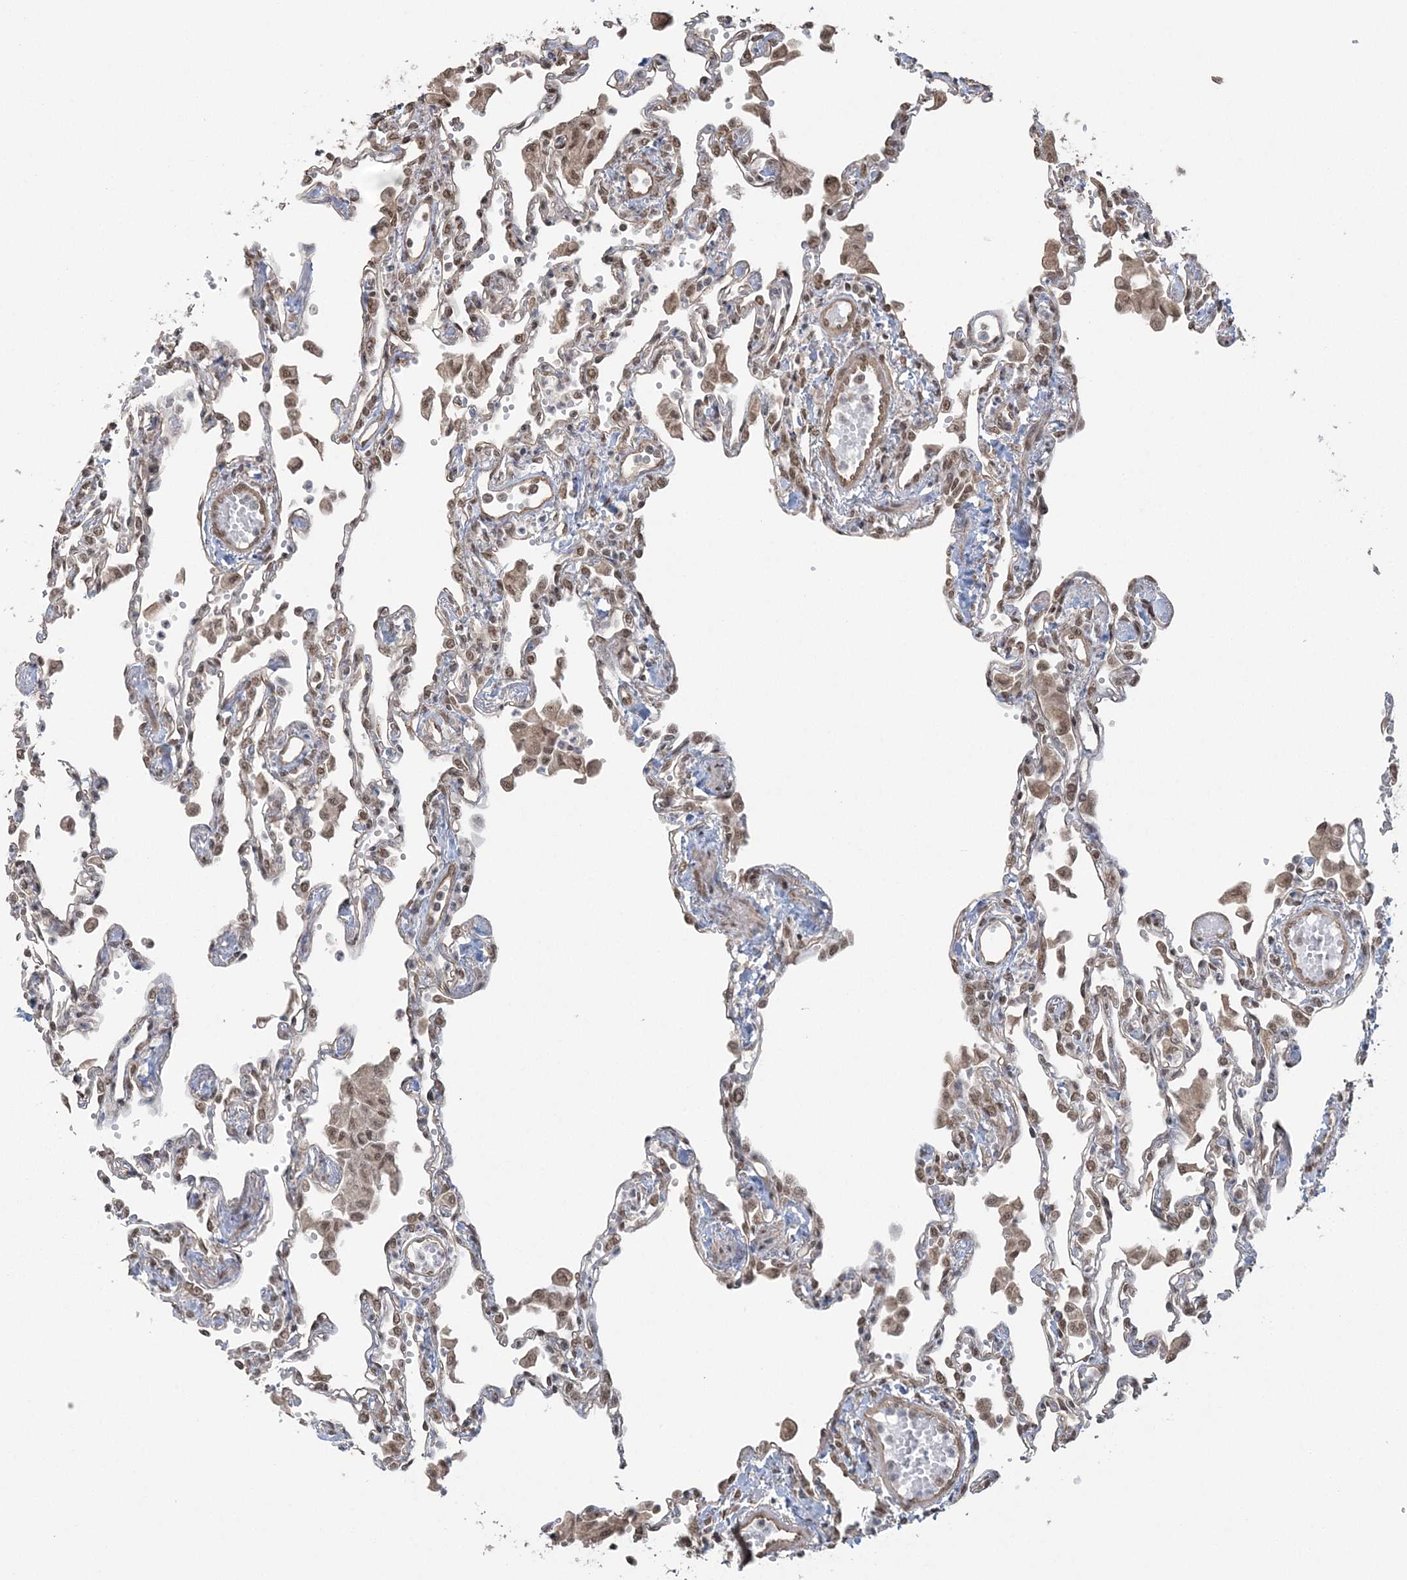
{"staining": {"intensity": "weak", "quantity": "25%-75%", "location": "nuclear"}, "tissue": "lung", "cell_type": "Alveolar cells", "image_type": "normal", "snomed": [{"axis": "morphology", "description": "Normal tissue, NOS"}, {"axis": "topography", "description": "Bronchus"}, {"axis": "topography", "description": "Lung"}], "caption": "Immunohistochemistry (IHC) of unremarkable lung reveals low levels of weak nuclear staining in approximately 25%-75% of alveolar cells.", "gene": "ZNF839", "patient": {"sex": "female", "age": 49}}